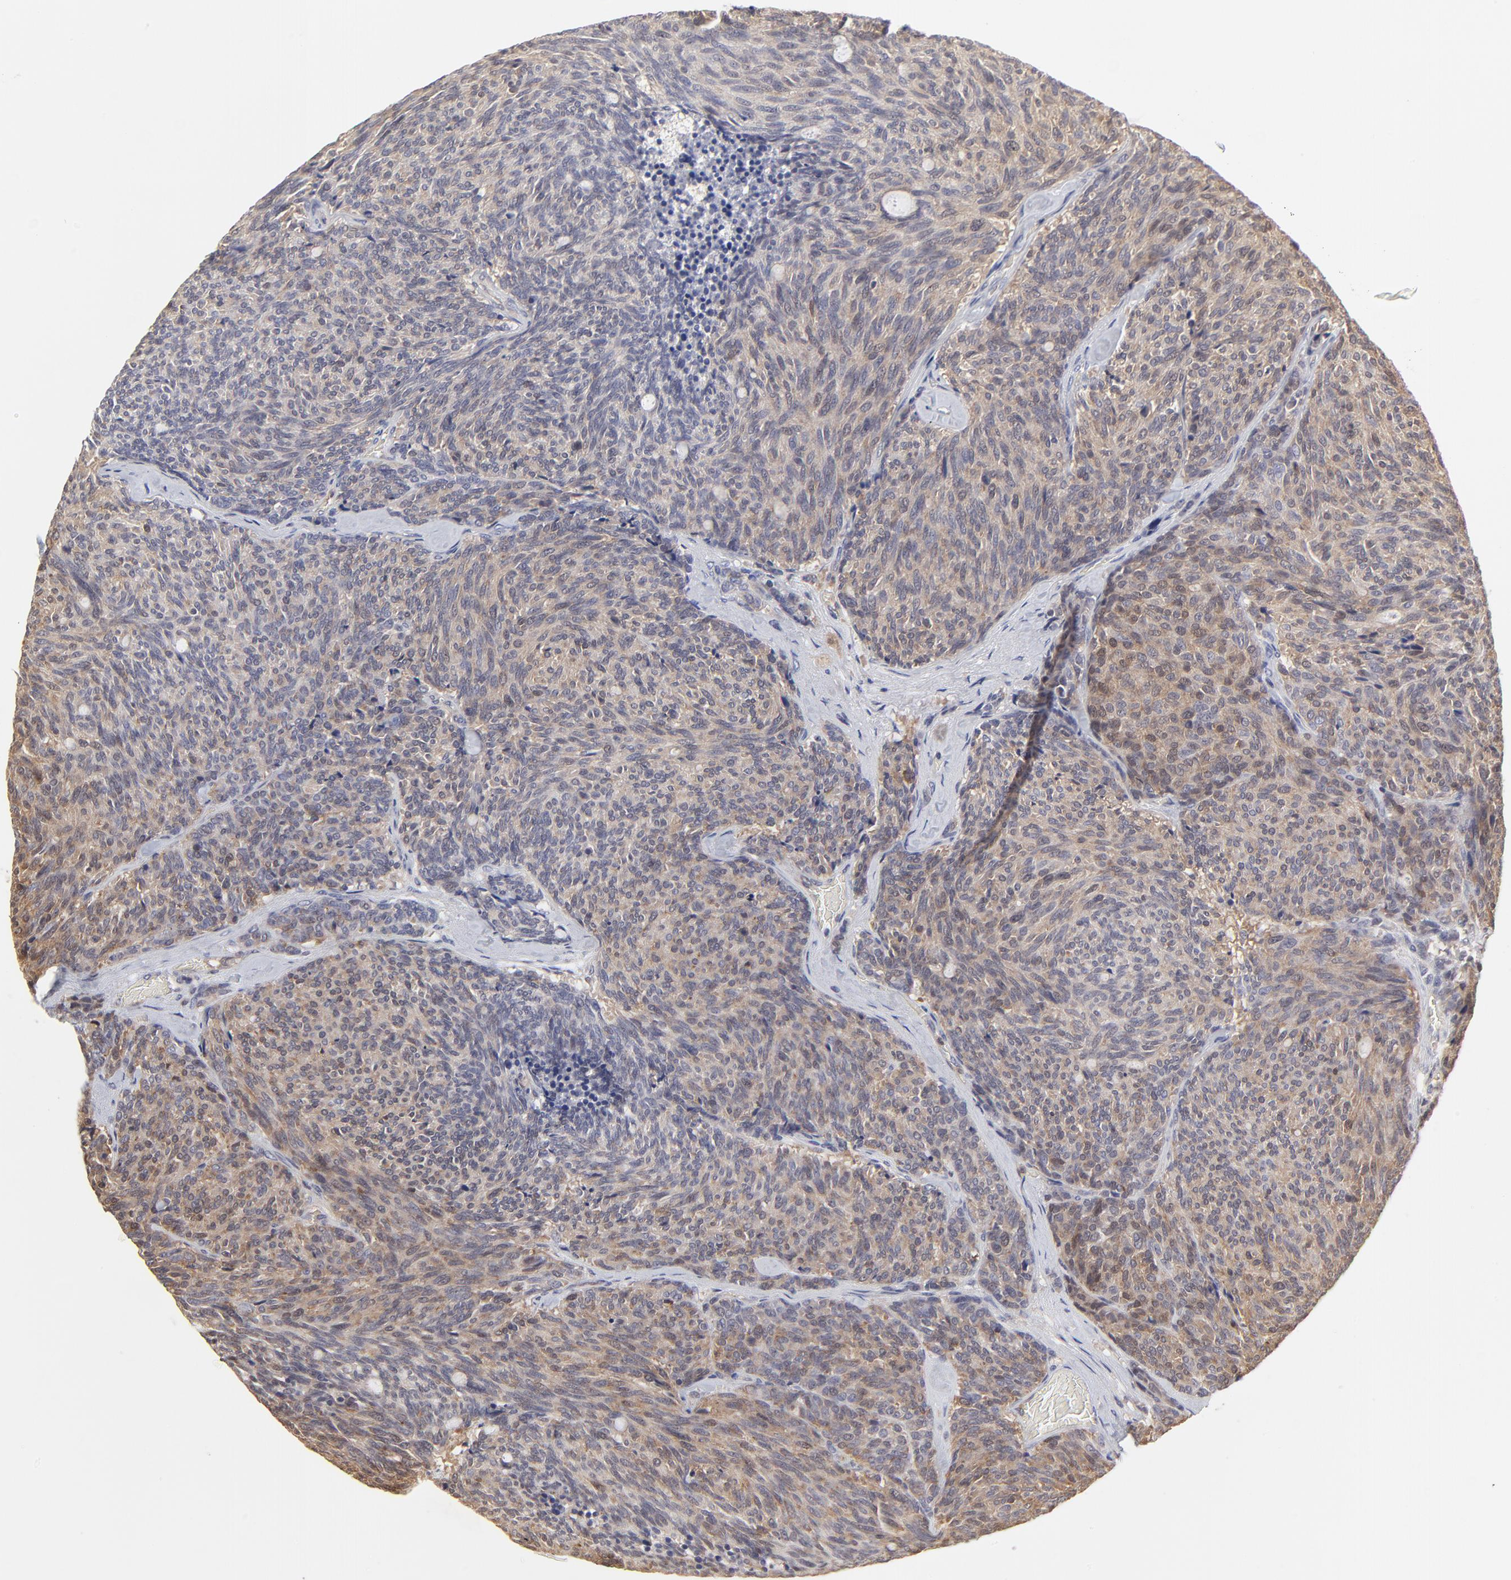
{"staining": {"intensity": "weak", "quantity": "<25%", "location": "cytoplasmic/membranous"}, "tissue": "carcinoid", "cell_type": "Tumor cells", "image_type": "cancer", "snomed": [{"axis": "morphology", "description": "Carcinoid, malignant, NOS"}, {"axis": "topography", "description": "Pancreas"}], "caption": "Tumor cells are negative for brown protein staining in carcinoid (malignant).", "gene": "CASP3", "patient": {"sex": "female", "age": 54}}